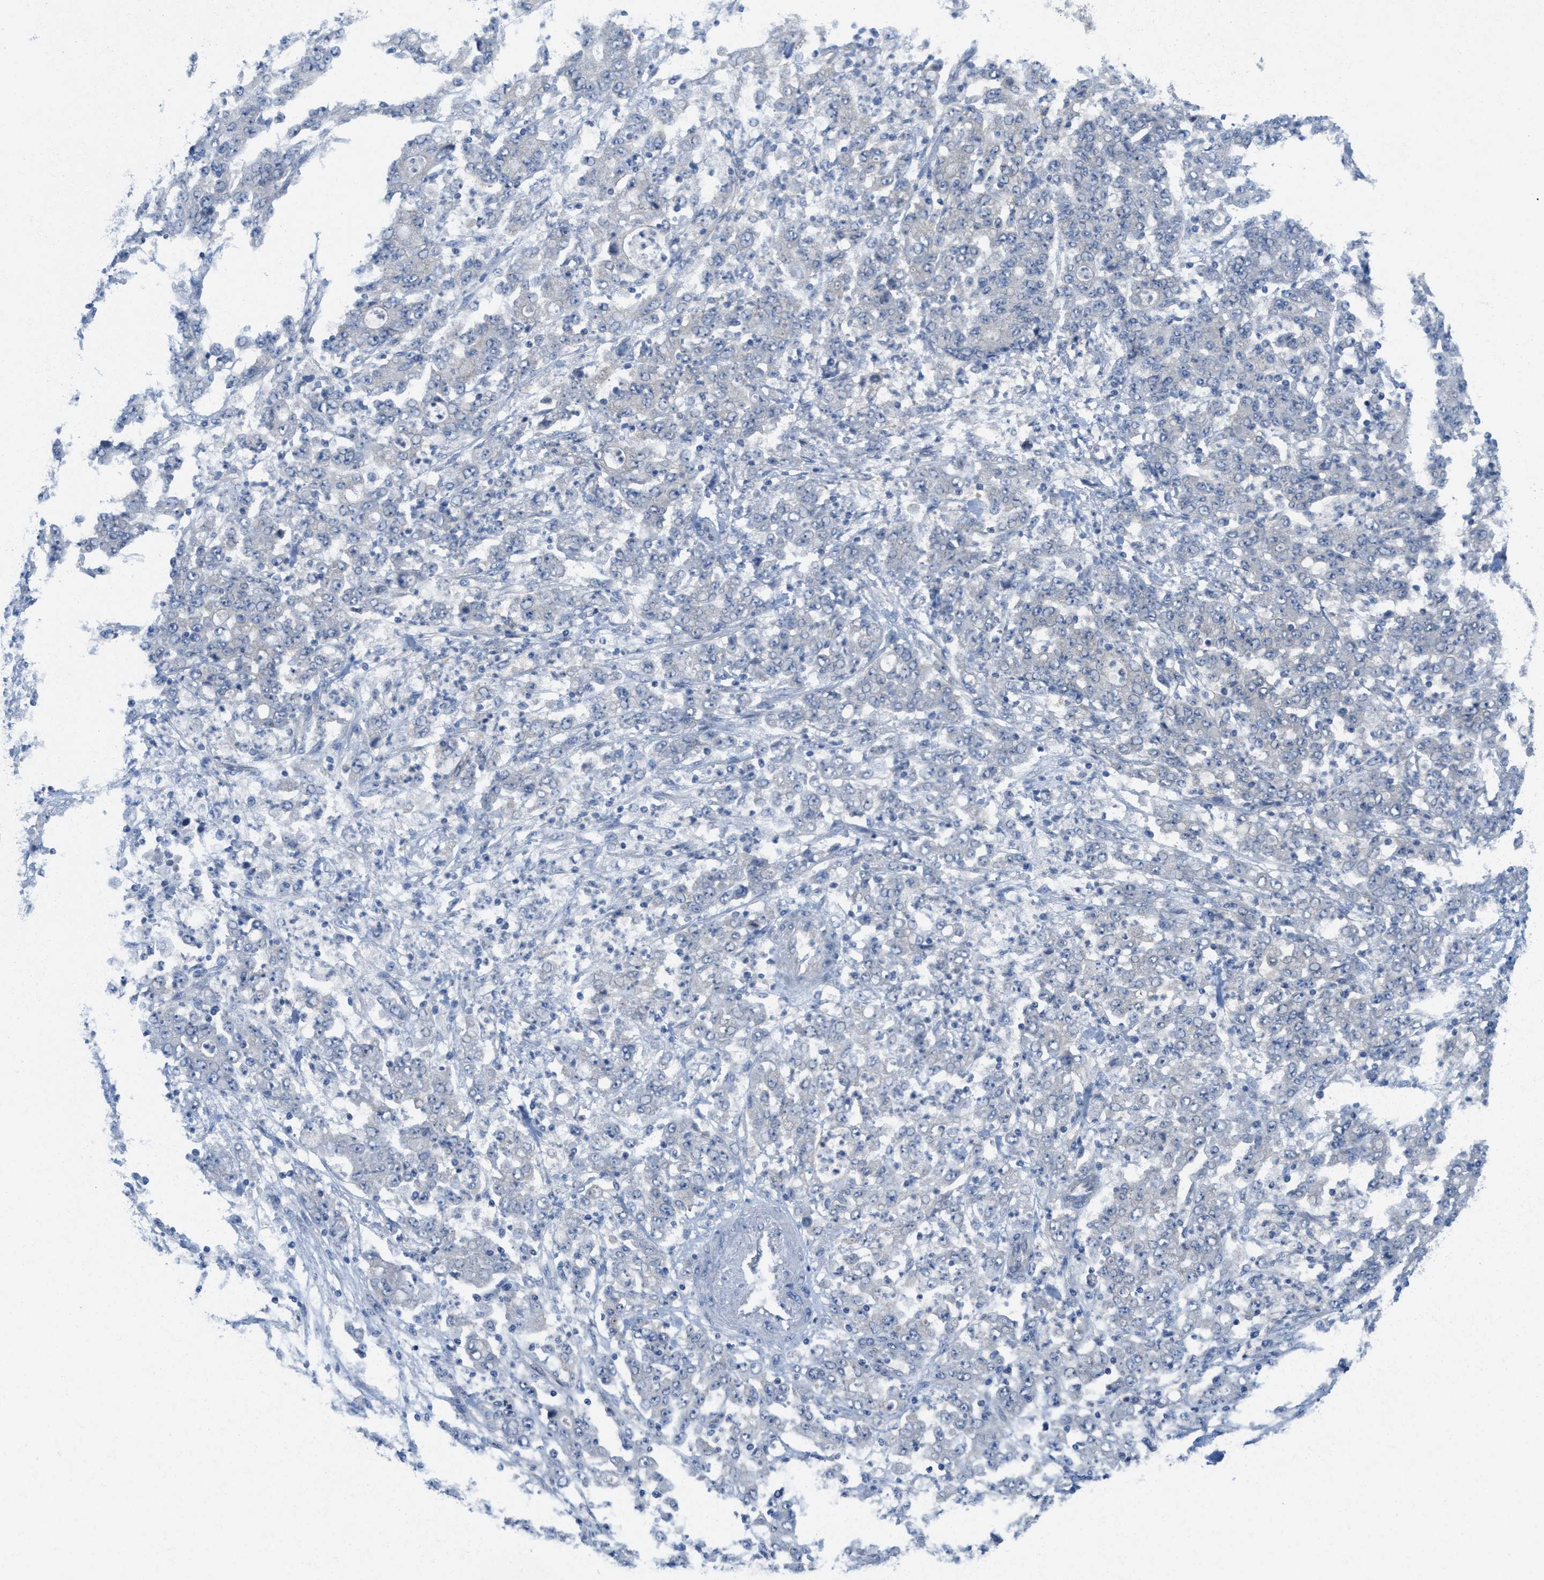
{"staining": {"intensity": "negative", "quantity": "none", "location": "none"}, "tissue": "stomach cancer", "cell_type": "Tumor cells", "image_type": "cancer", "snomed": [{"axis": "morphology", "description": "Adenocarcinoma, NOS"}, {"axis": "topography", "description": "Stomach, lower"}], "caption": "Tumor cells are negative for protein expression in human stomach cancer (adenocarcinoma). (Immunohistochemistry, brightfield microscopy, high magnification).", "gene": "ZFYVE9", "patient": {"sex": "female", "age": 71}}